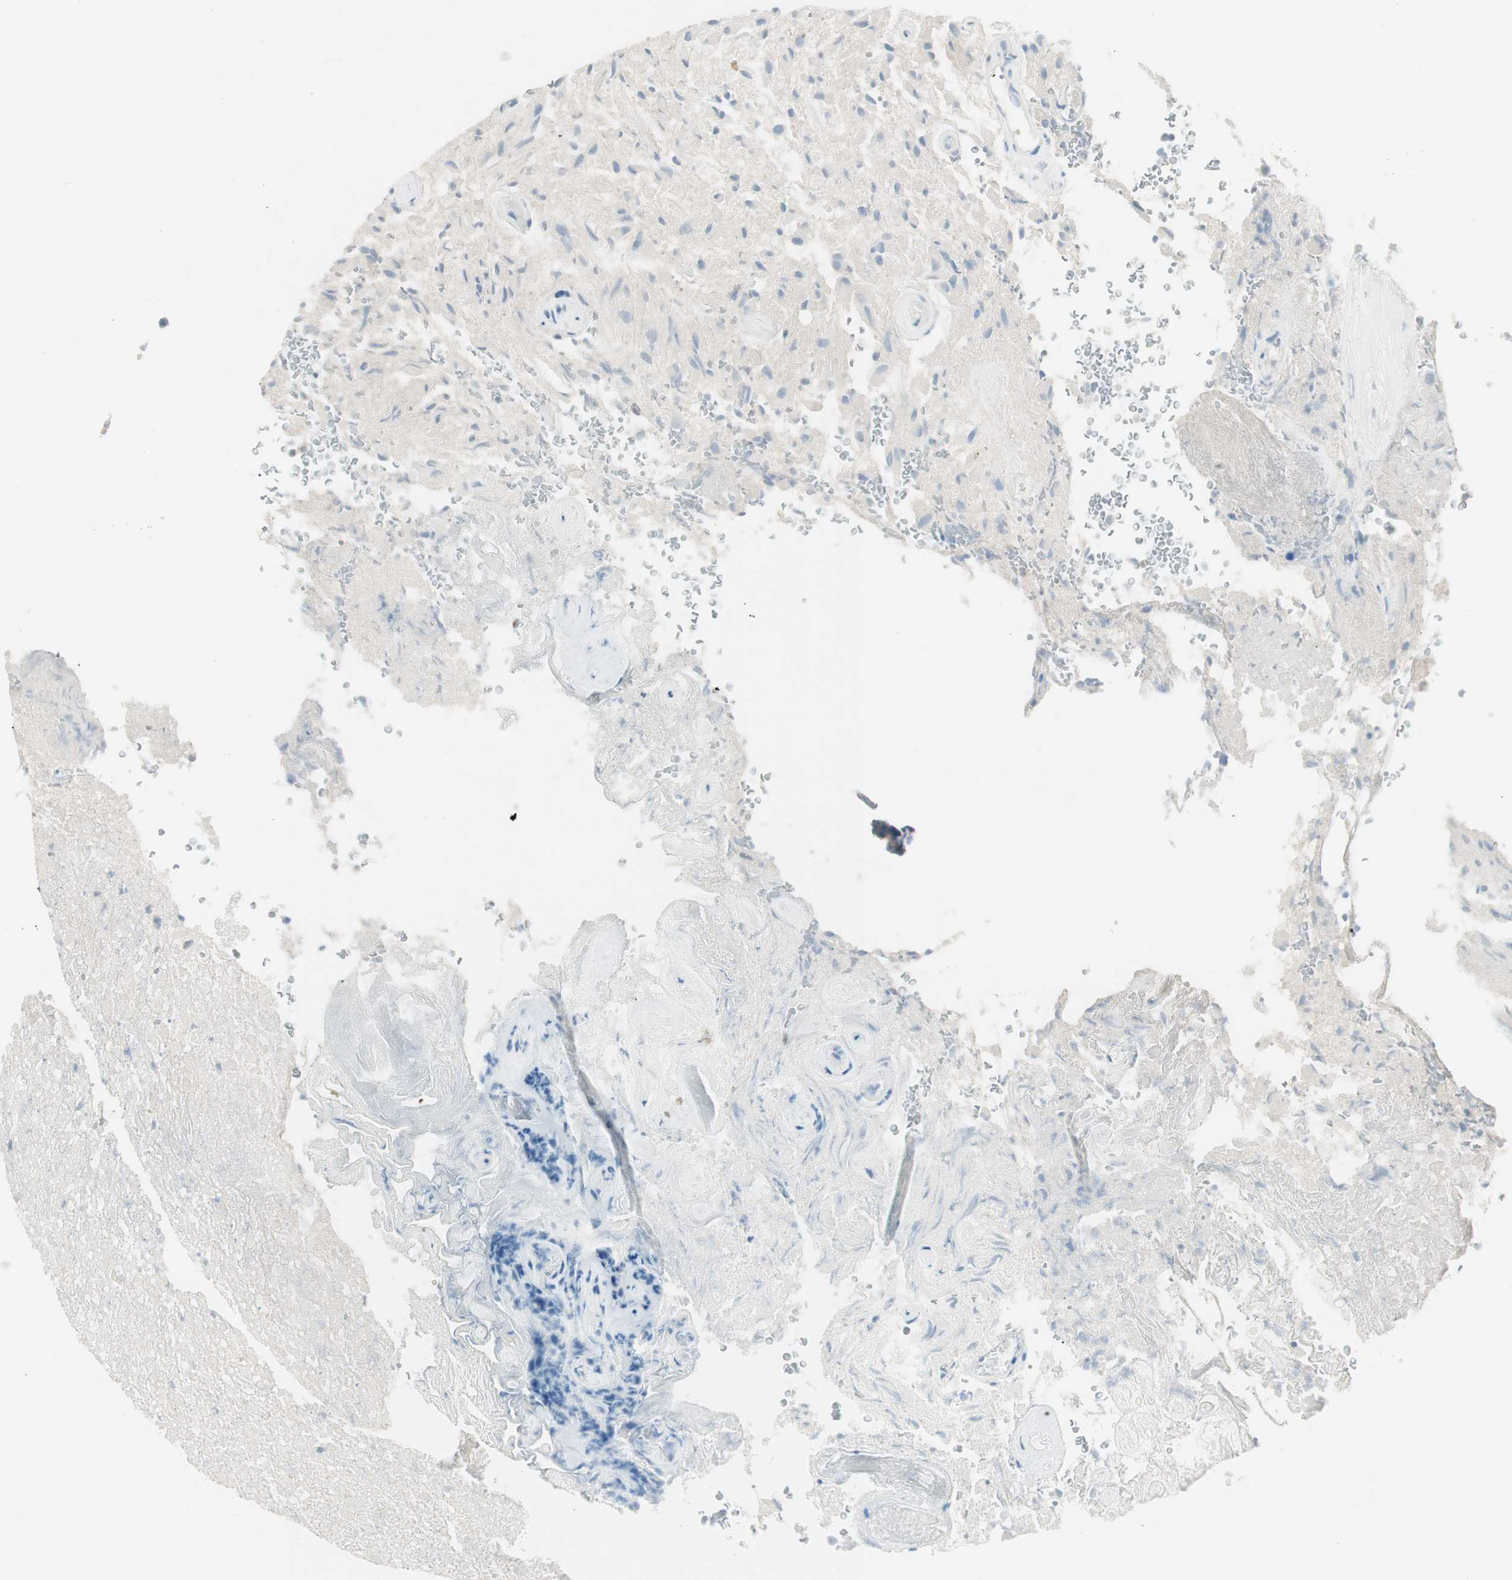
{"staining": {"intensity": "negative", "quantity": "none", "location": "none"}, "tissue": "glioma", "cell_type": "Tumor cells", "image_type": "cancer", "snomed": [{"axis": "morphology", "description": "Glioma, malignant, High grade"}, {"axis": "topography", "description": "Brain"}], "caption": "The micrograph shows no staining of tumor cells in malignant glioma (high-grade).", "gene": "ITLN2", "patient": {"sex": "male", "age": 71}}